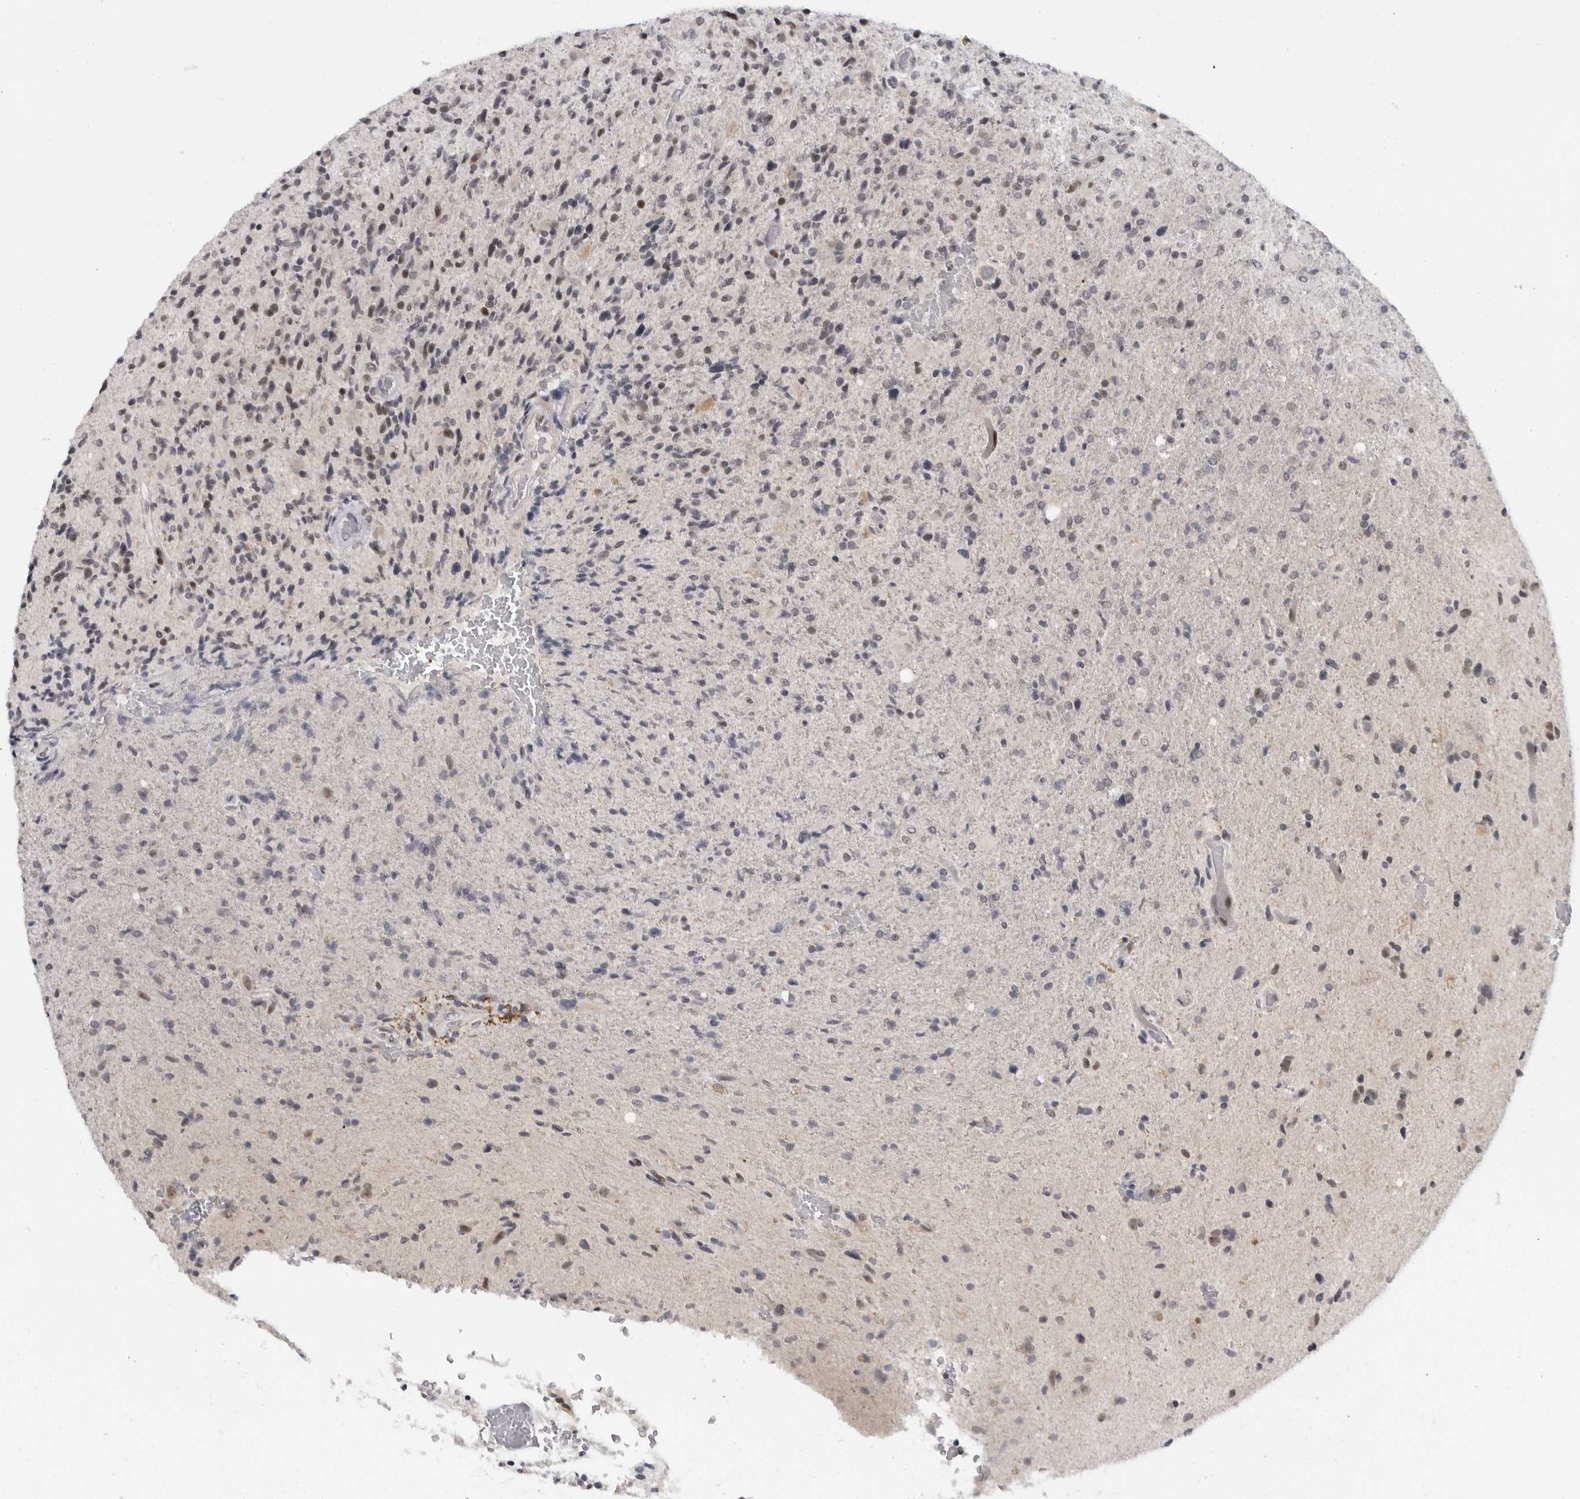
{"staining": {"intensity": "moderate", "quantity": "<25%", "location": "nuclear"}, "tissue": "glioma", "cell_type": "Tumor cells", "image_type": "cancer", "snomed": [{"axis": "morphology", "description": "Glioma, malignant, High grade"}, {"axis": "topography", "description": "Brain"}], "caption": "Human malignant glioma (high-grade) stained with a protein marker demonstrates moderate staining in tumor cells.", "gene": "ALPK2", "patient": {"sex": "male", "age": 72}}